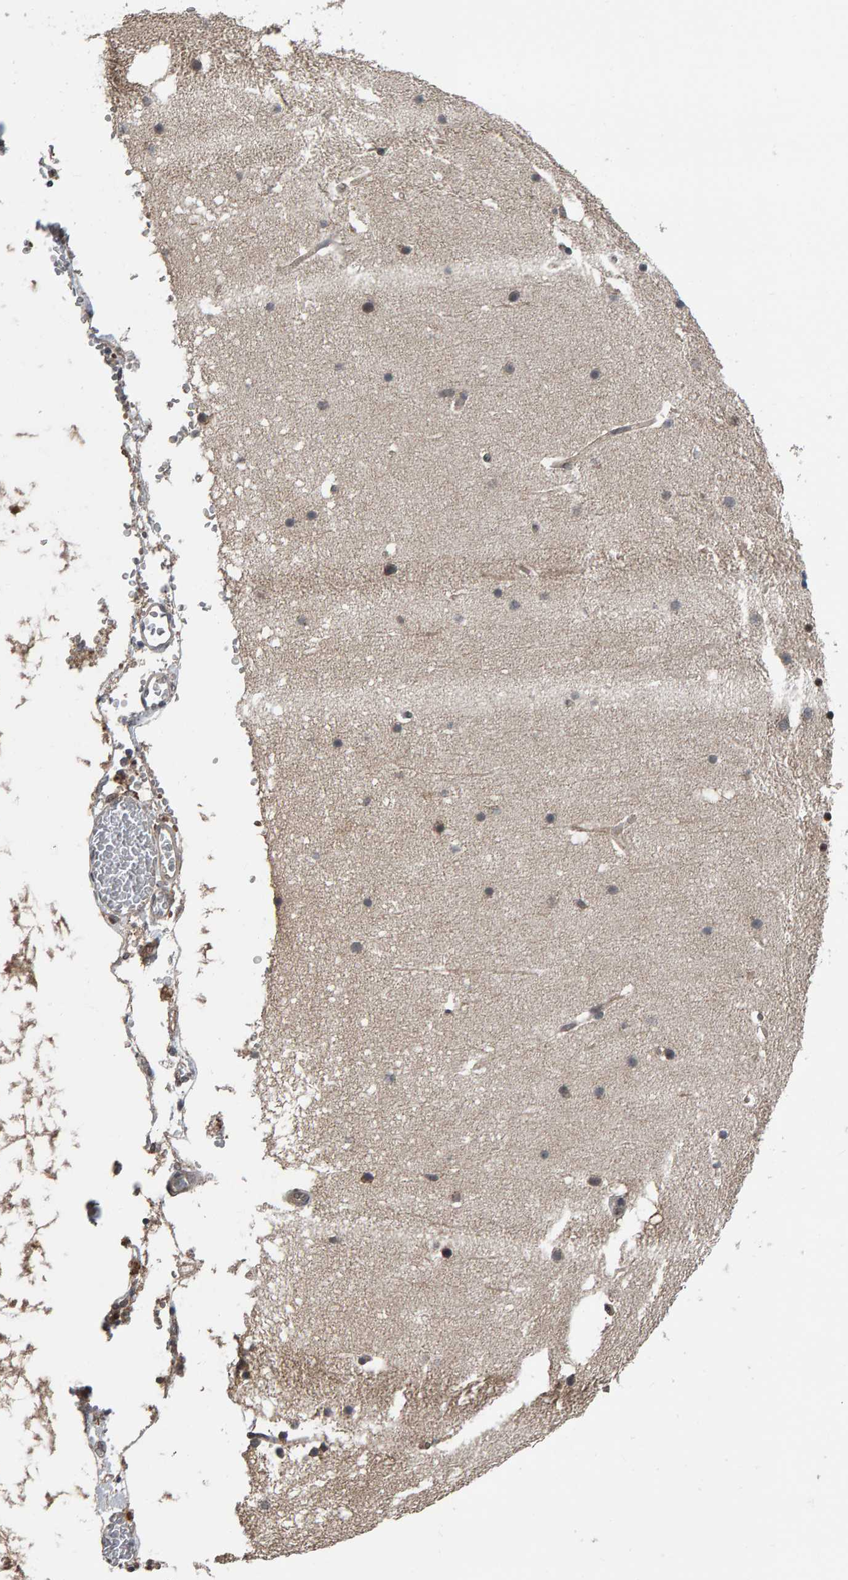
{"staining": {"intensity": "negative", "quantity": "none", "location": "none"}, "tissue": "cerebellum", "cell_type": "Cells in granular layer", "image_type": "normal", "snomed": [{"axis": "morphology", "description": "Normal tissue, NOS"}, {"axis": "topography", "description": "Cerebellum"}], "caption": "A histopathology image of cerebellum stained for a protein reveals no brown staining in cells in granular layer.", "gene": "COASY", "patient": {"sex": "male", "age": 57}}